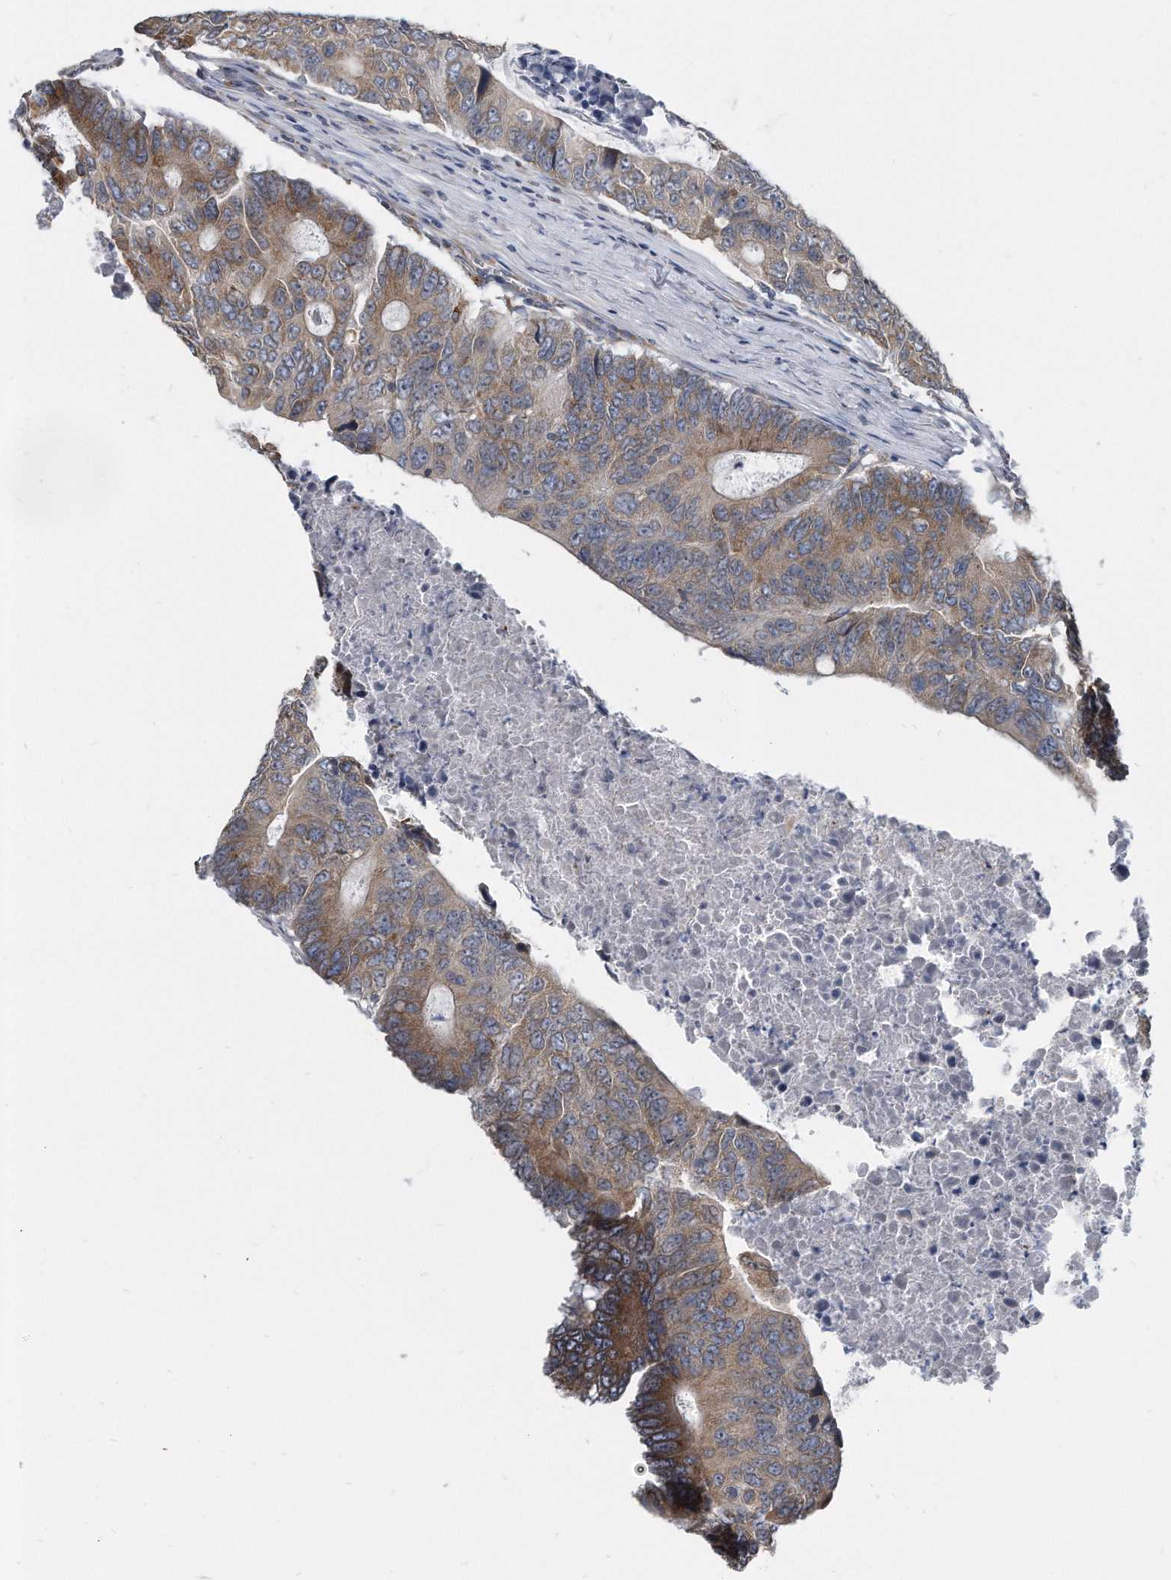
{"staining": {"intensity": "moderate", "quantity": ">75%", "location": "cytoplasmic/membranous"}, "tissue": "colorectal cancer", "cell_type": "Tumor cells", "image_type": "cancer", "snomed": [{"axis": "morphology", "description": "Adenocarcinoma, NOS"}, {"axis": "topography", "description": "Colon"}], "caption": "Brown immunohistochemical staining in adenocarcinoma (colorectal) demonstrates moderate cytoplasmic/membranous expression in about >75% of tumor cells.", "gene": "CCDC47", "patient": {"sex": "male", "age": 87}}